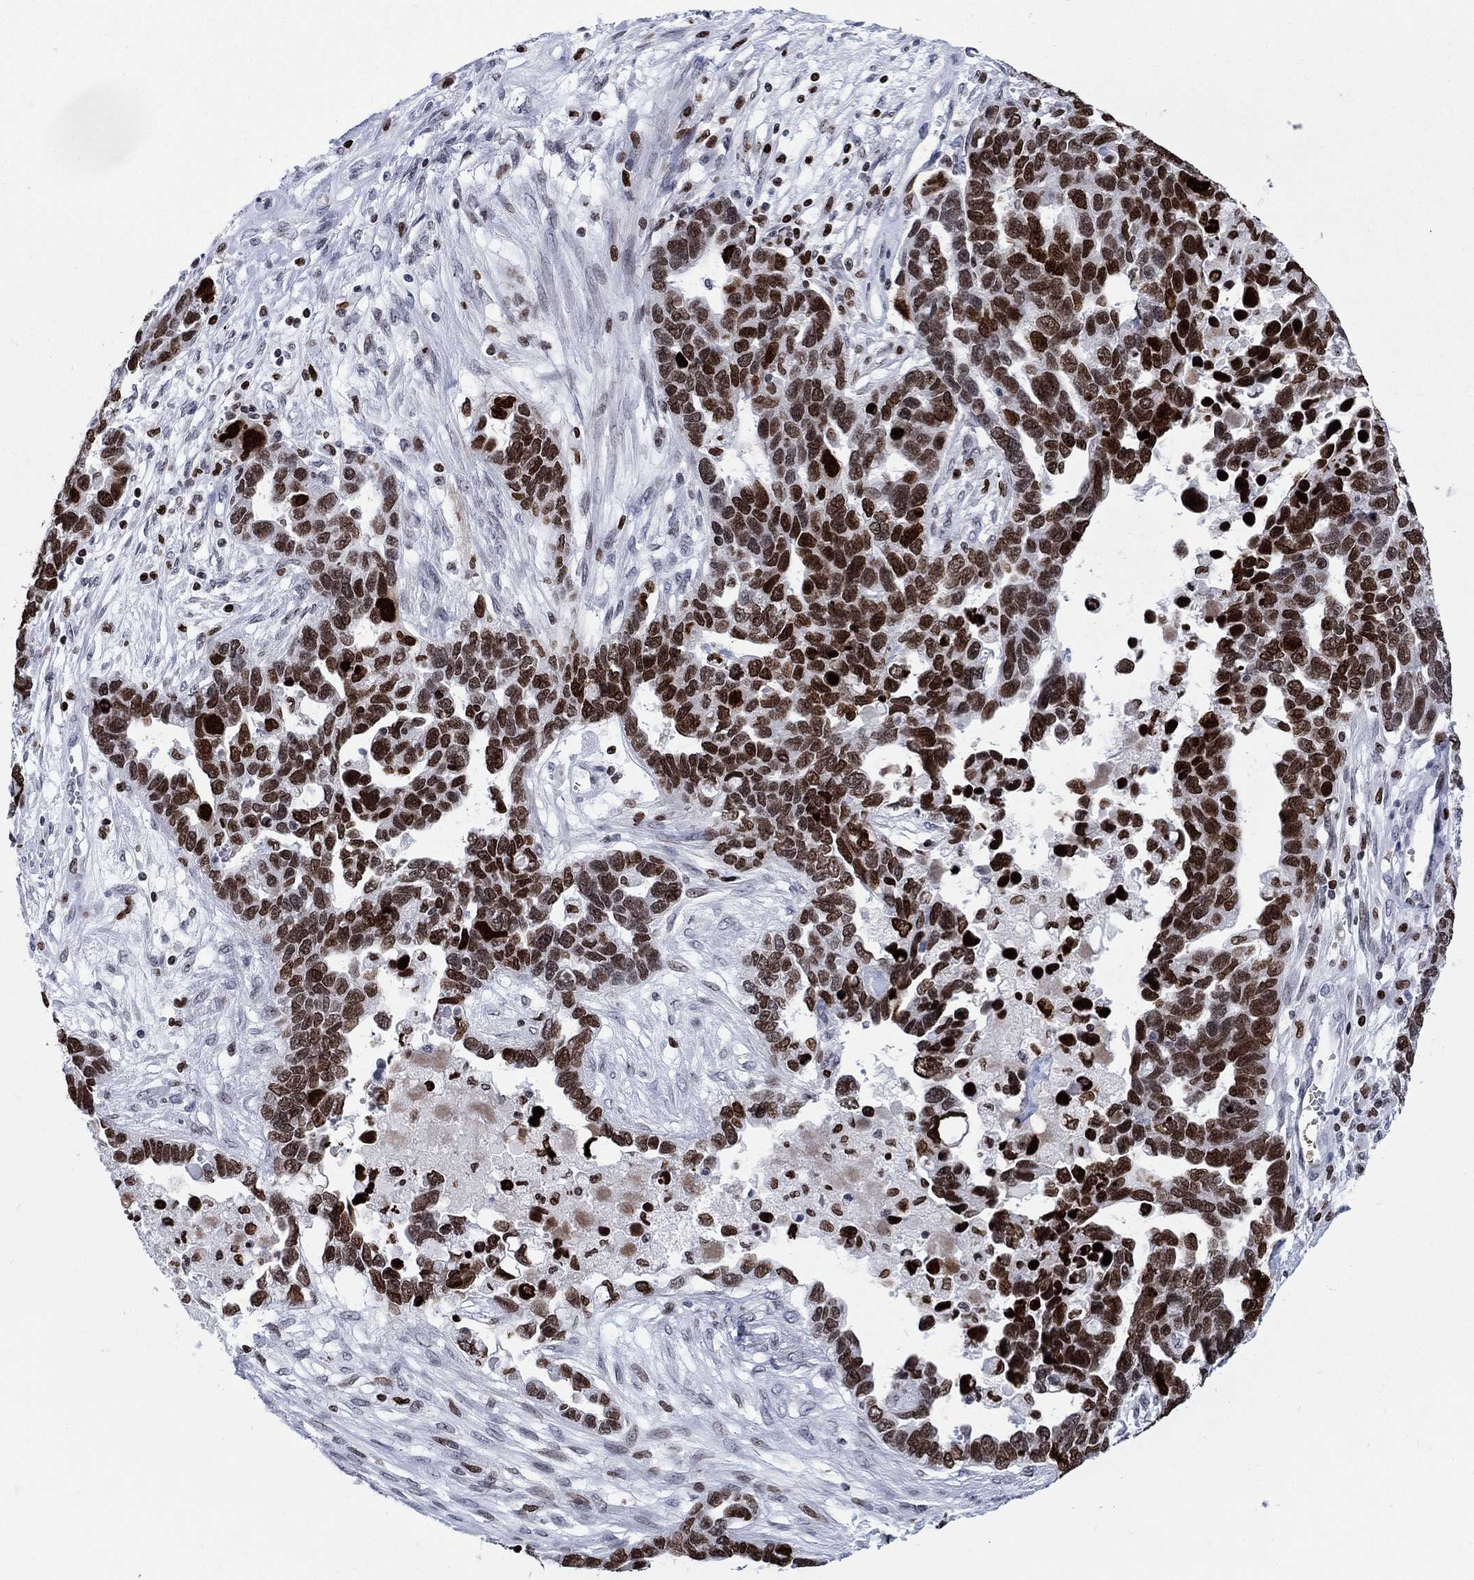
{"staining": {"intensity": "strong", "quantity": "25%-75%", "location": "nuclear"}, "tissue": "ovarian cancer", "cell_type": "Tumor cells", "image_type": "cancer", "snomed": [{"axis": "morphology", "description": "Cystadenocarcinoma, serous, NOS"}, {"axis": "topography", "description": "Ovary"}], "caption": "Protein expression analysis of ovarian serous cystadenocarcinoma displays strong nuclear positivity in about 25%-75% of tumor cells.", "gene": "HMGA1", "patient": {"sex": "female", "age": 54}}